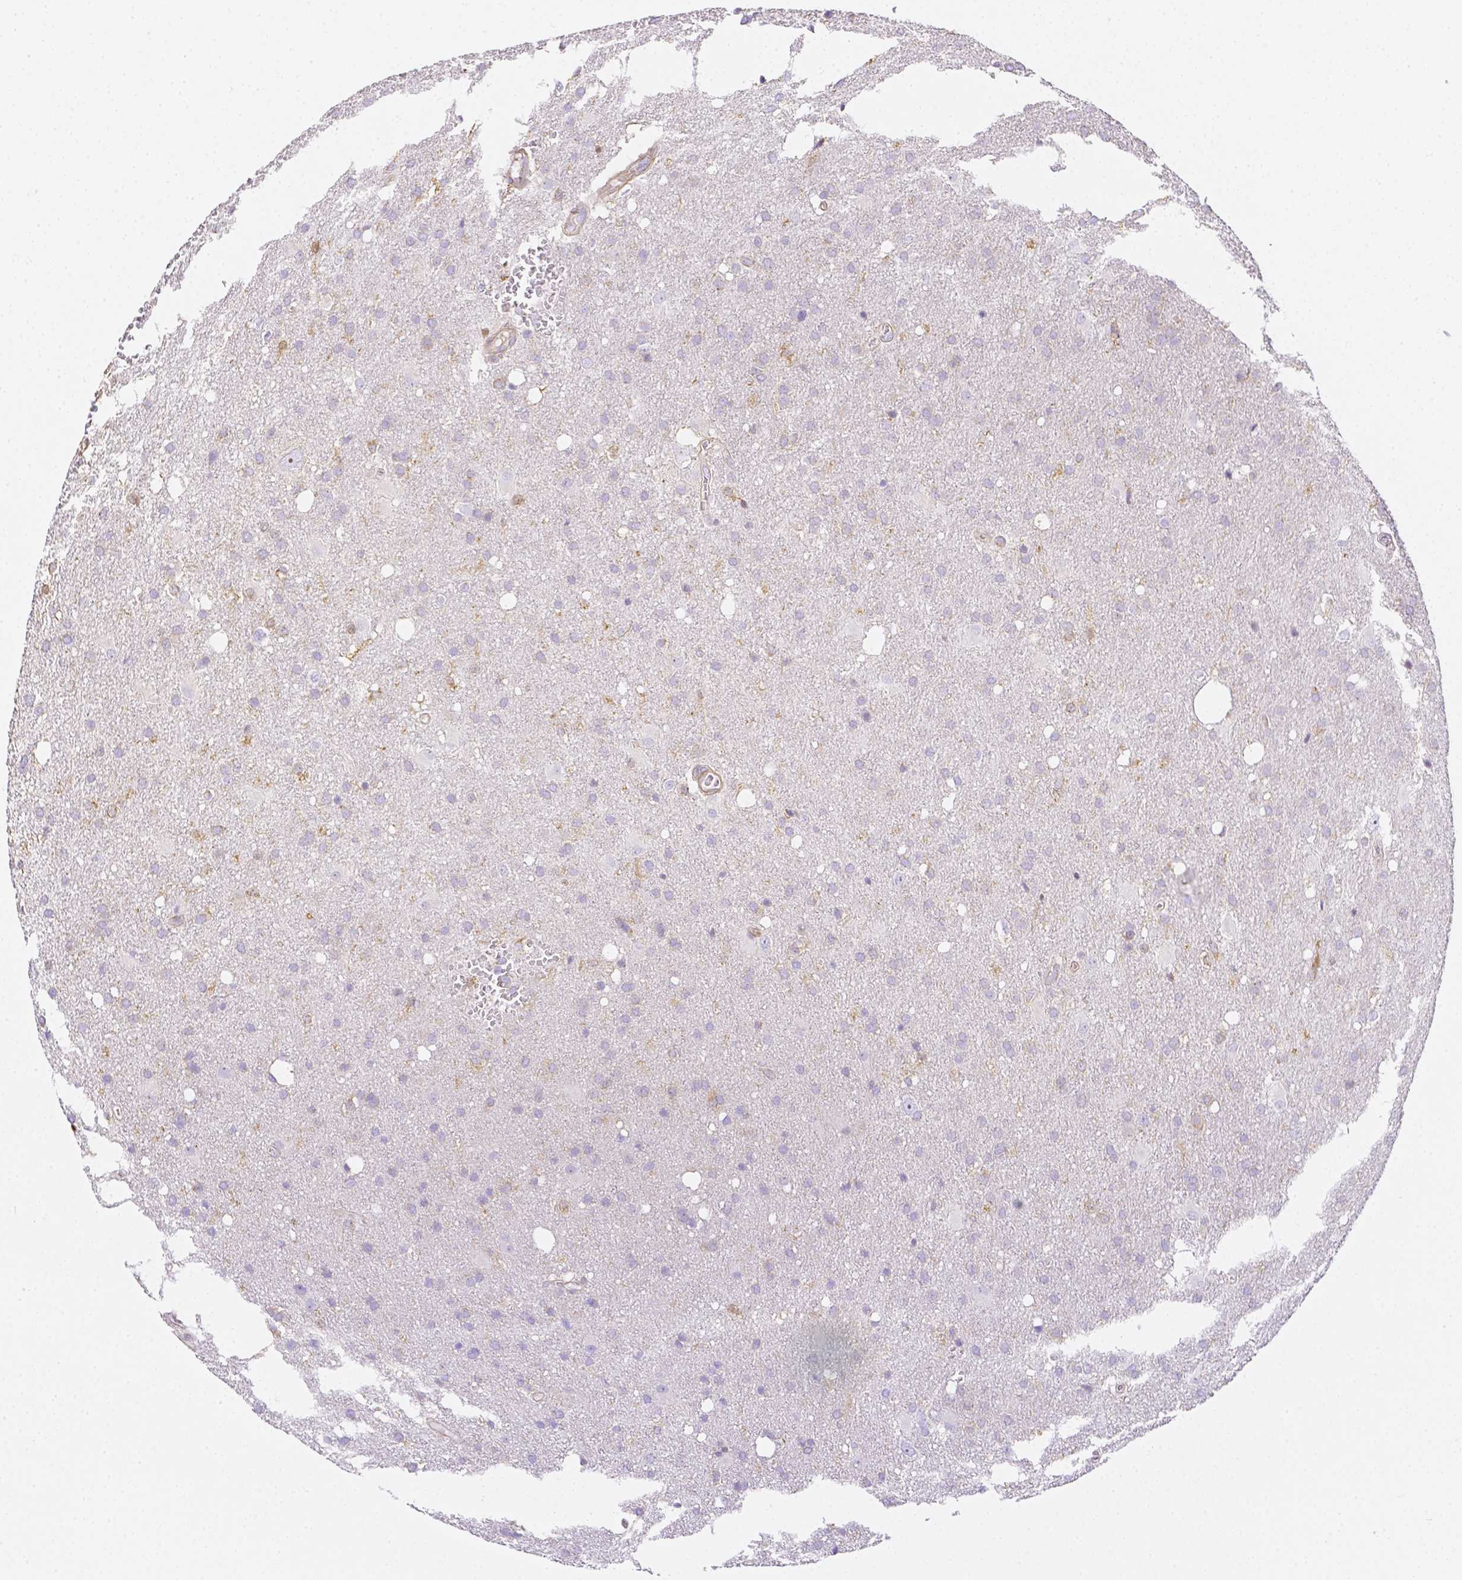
{"staining": {"intensity": "negative", "quantity": "none", "location": "none"}, "tissue": "glioma", "cell_type": "Tumor cells", "image_type": "cancer", "snomed": [{"axis": "morphology", "description": "Glioma, malignant, Low grade"}, {"axis": "topography", "description": "Brain"}], "caption": "Human glioma stained for a protein using immunohistochemistry shows no staining in tumor cells.", "gene": "ASAH2", "patient": {"sex": "male", "age": 66}}